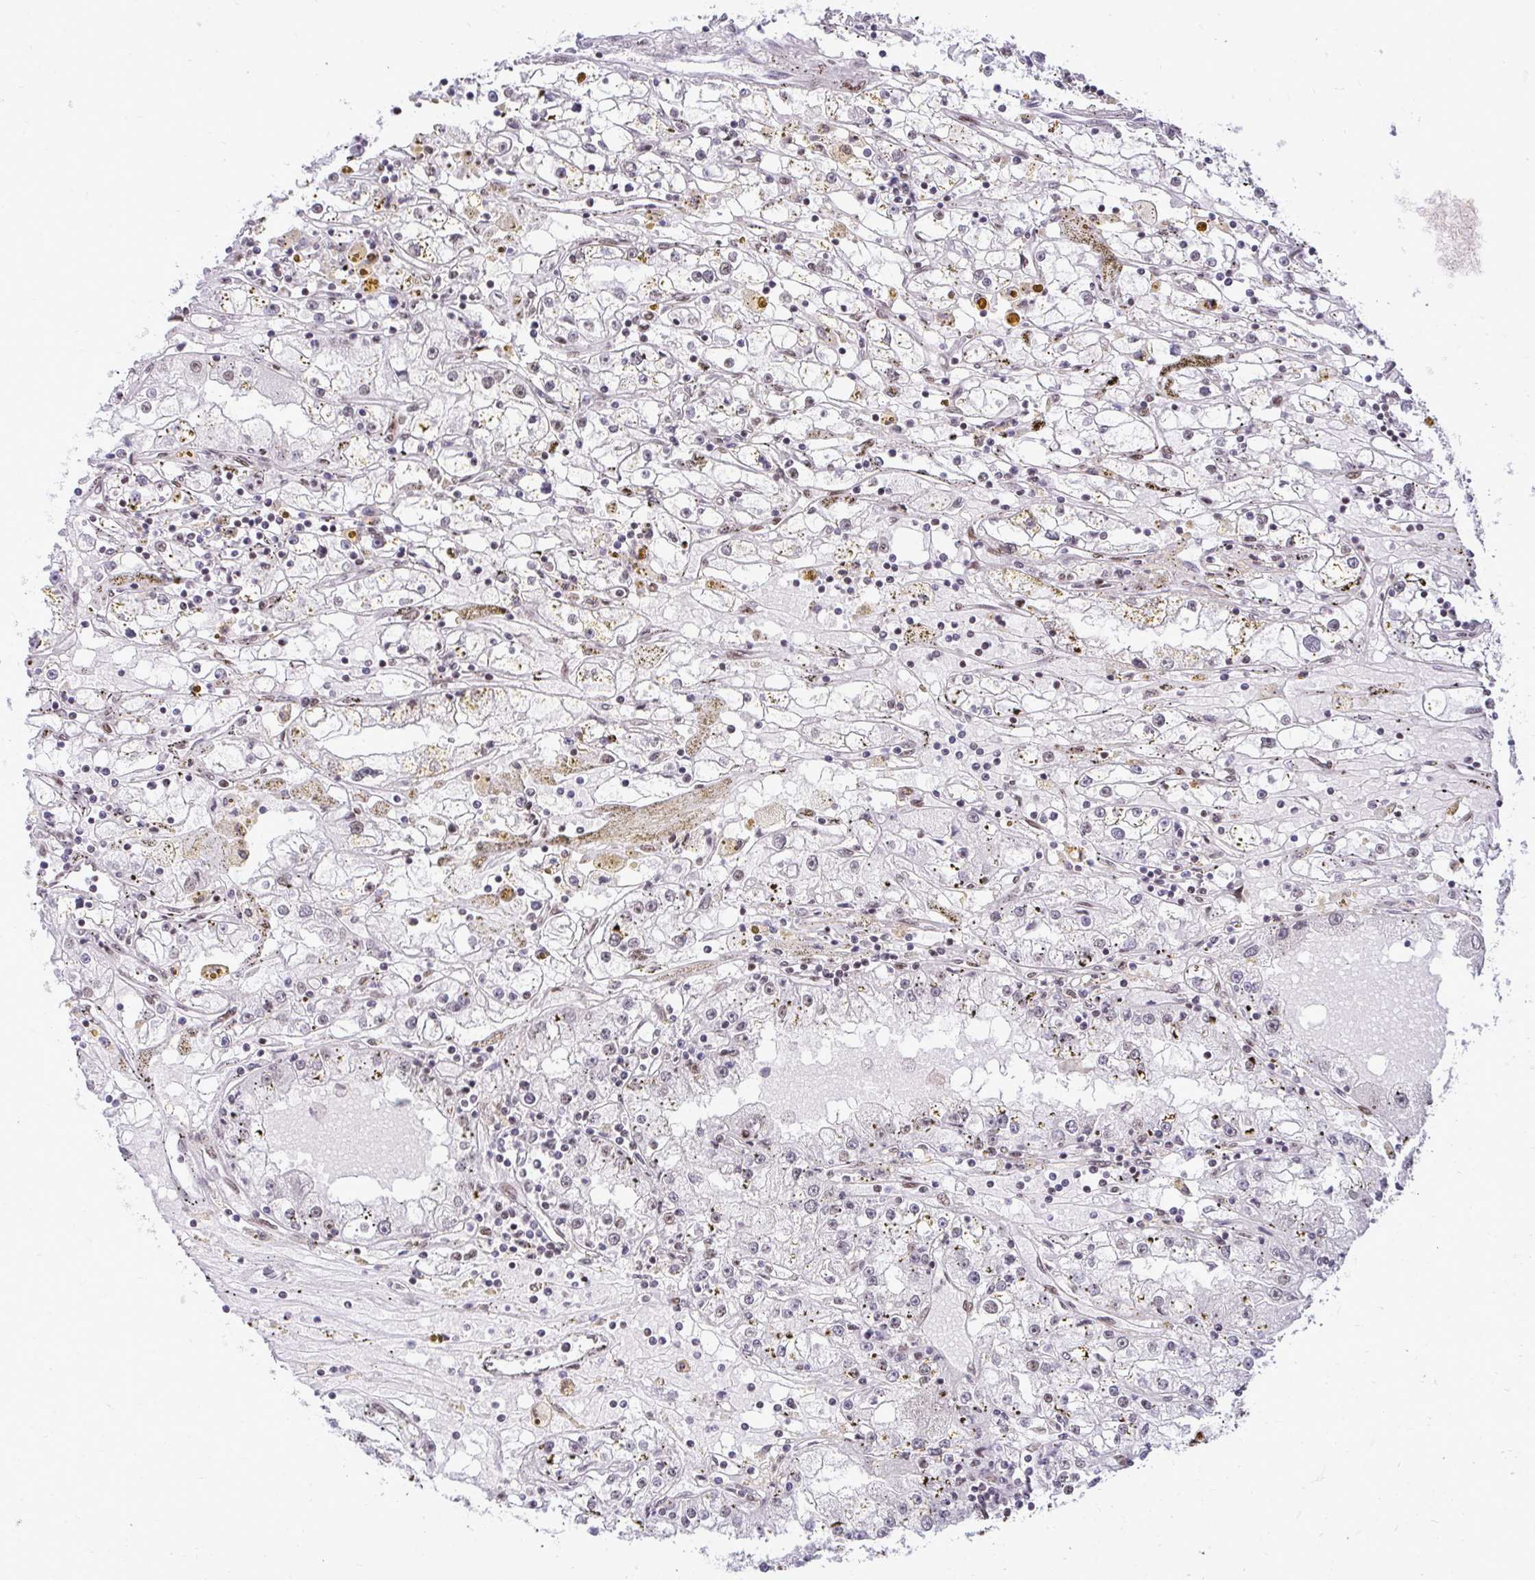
{"staining": {"intensity": "weak", "quantity": "25%-75%", "location": "cytoplasmic/membranous"}, "tissue": "renal cancer", "cell_type": "Tumor cells", "image_type": "cancer", "snomed": [{"axis": "morphology", "description": "Adenocarcinoma, NOS"}, {"axis": "topography", "description": "Kidney"}], "caption": "Renal cancer (adenocarcinoma) stained for a protein (brown) shows weak cytoplasmic/membranous positive staining in about 25%-75% of tumor cells.", "gene": "CDYL", "patient": {"sex": "male", "age": 56}}